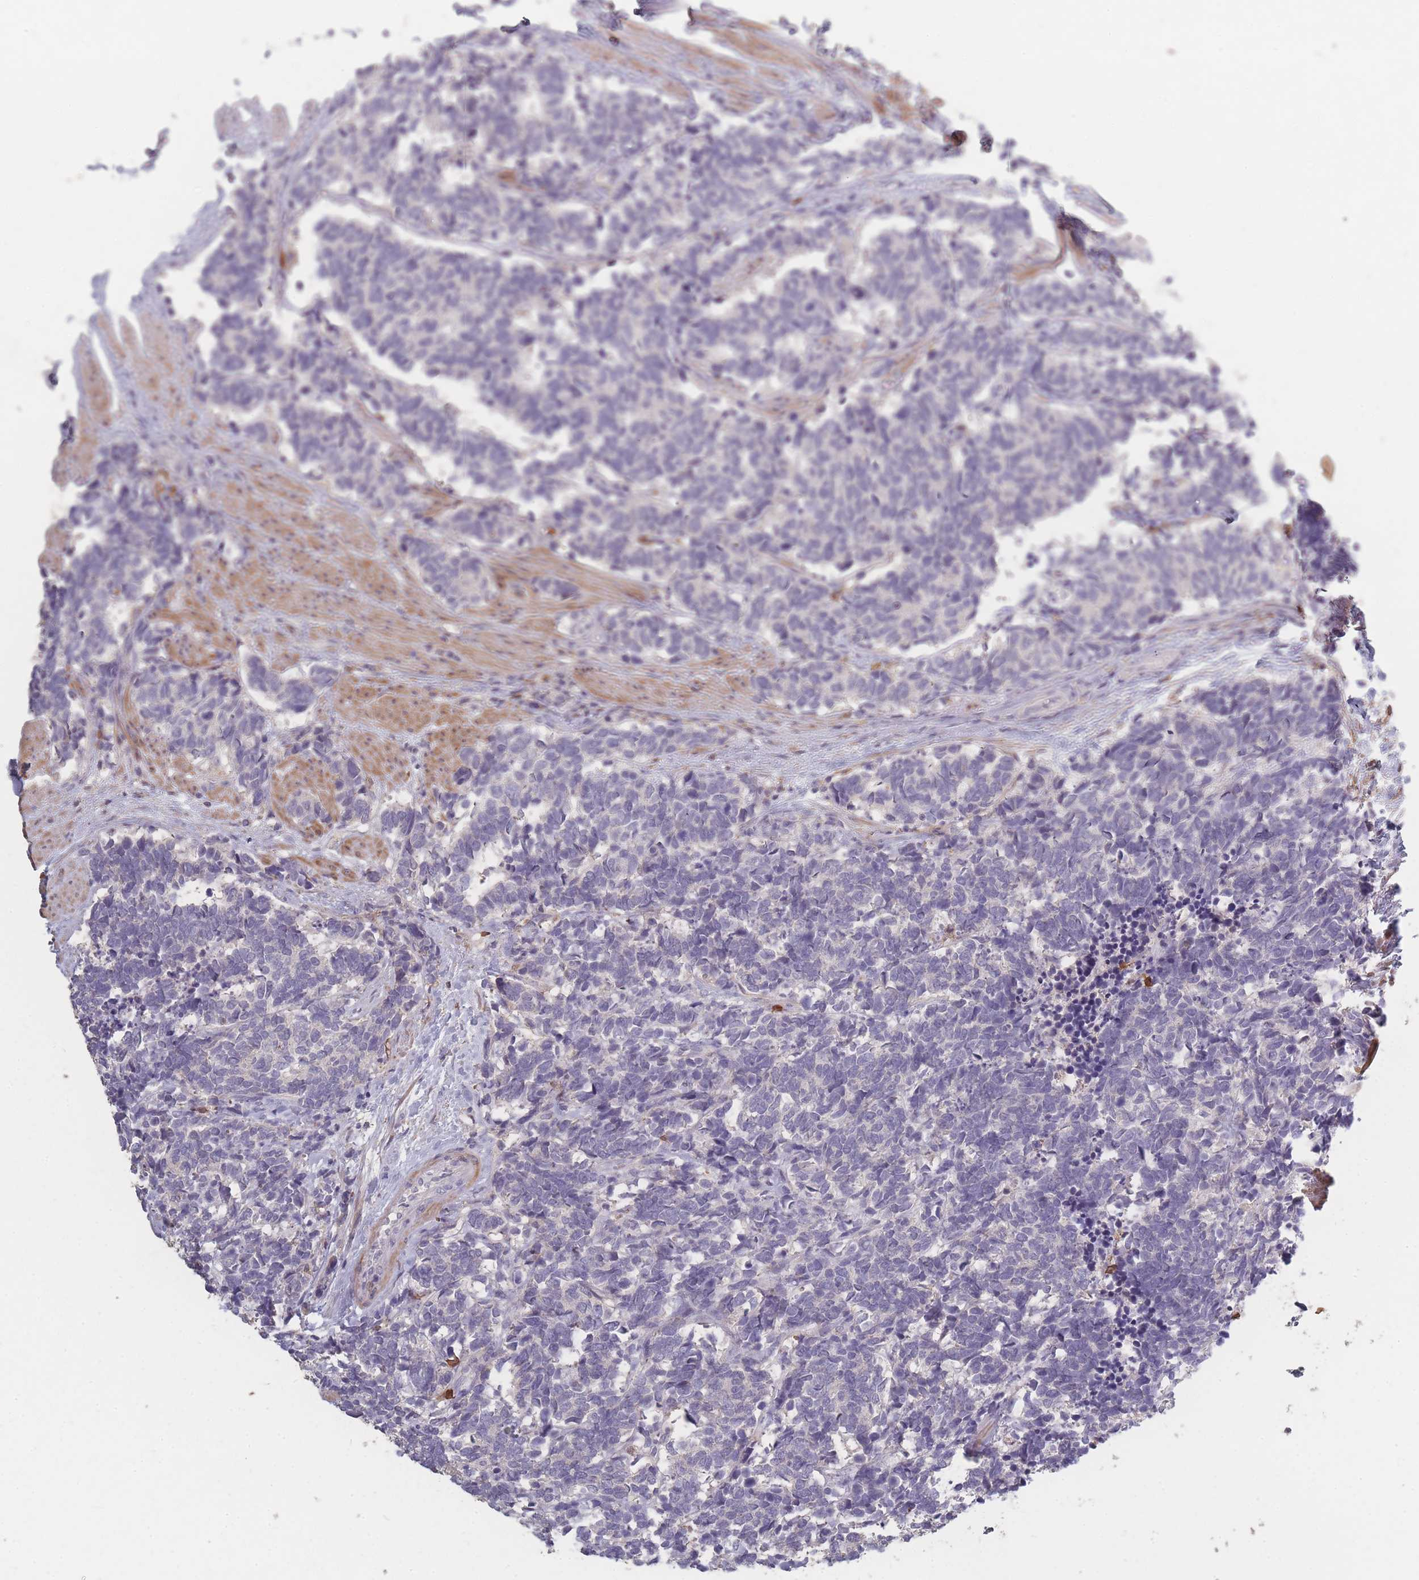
{"staining": {"intensity": "negative", "quantity": "none", "location": "none"}, "tissue": "carcinoid", "cell_type": "Tumor cells", "image_type": "cancer", "snomed": [{"axis": "morphology", "description": "Carcinoma, NOS"}, {"axis": "morphology", "description": "Carcinoid, malignant, NOS"}, {"axis": "topography", "description": "Prostate"}], "caption": "Carcinoma was stained to show a protein in brown. There is no significant positivity in tumor cells. The staining was performed using DAB (3,3'-diaminobenzidine) to visualize the protein expression in brown, while the nuclei were stained in blue with hematoxylin (Magnification: 20x).", "gene": "BST1", "patient": {"sex": "male", "age": 57}}